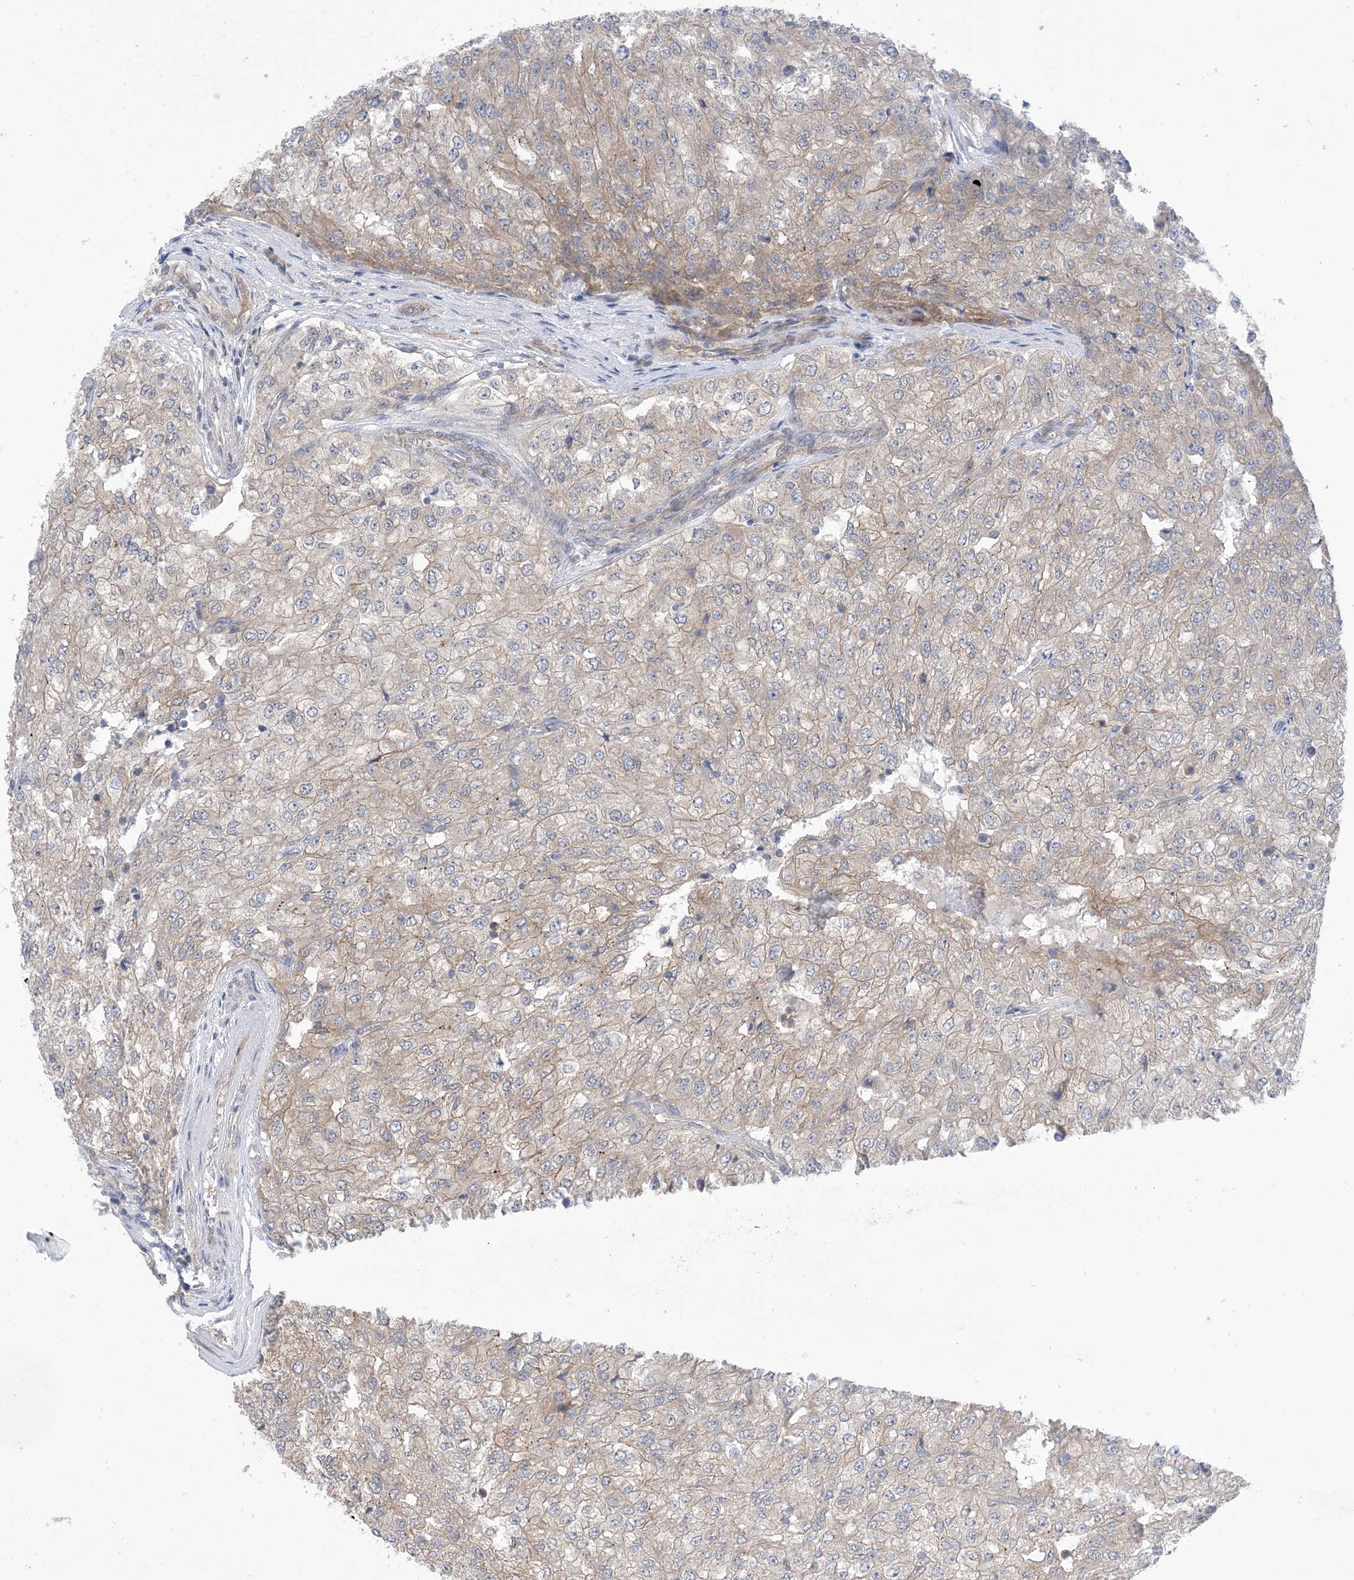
{"staining": {"intensity": "weak", "quantity": "<25%", "location": "cytoplasmic/membranous"}, "tissue": "renal cancer", "cell_type": "Tumor cells", "image_type": "cancer", "snomed": [{"axis": "morphology", "description": "Adenocarcinoma, NOS"}, {"axis": "topography", "description": "Kidney"}], "caption": "This is a photomicrograph of IHC staining of renal cancer (adenocarcinoma), which shows no positivity in tumor cells.", "gene": "EHBP1", "patient": {"sex": "female", "age": 54}}